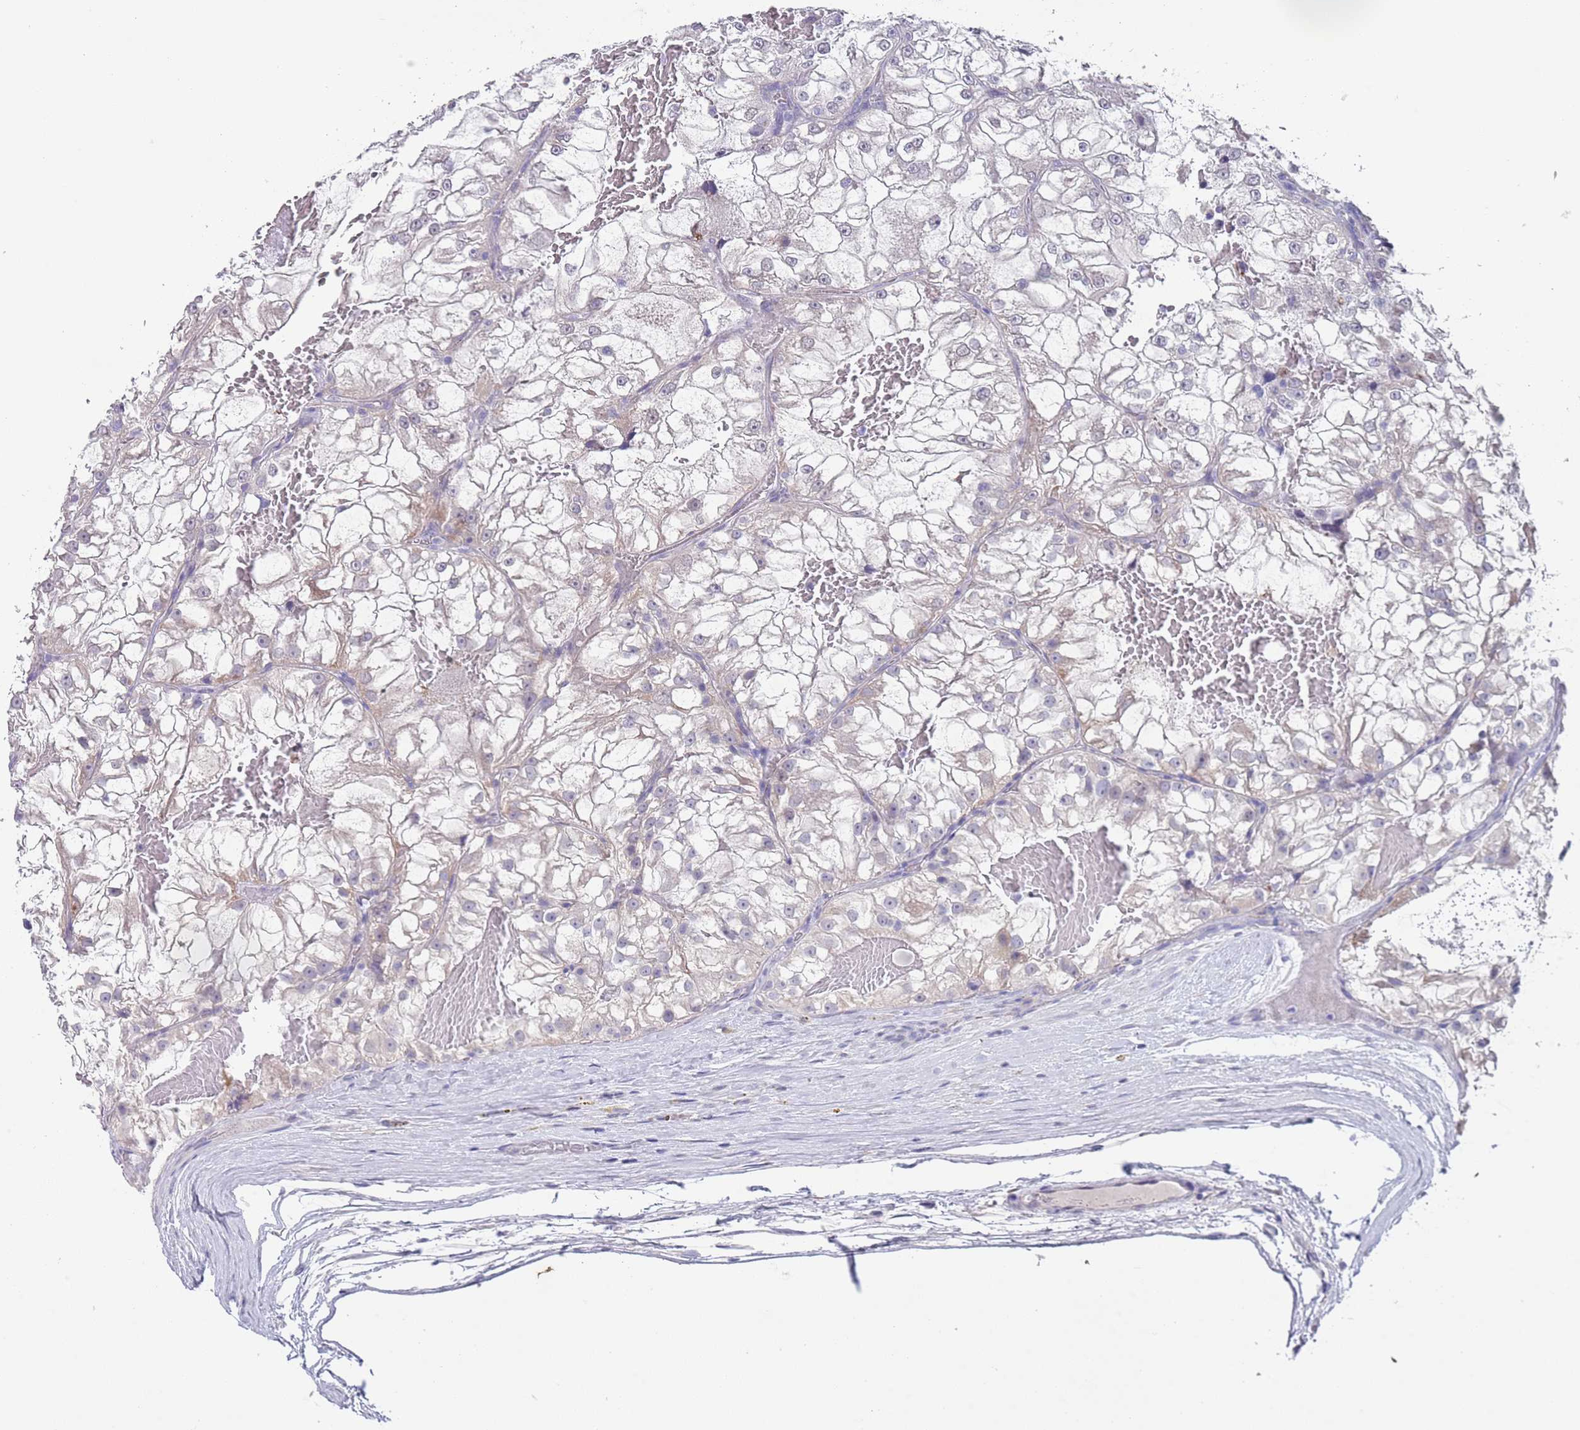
{"staining": {"intensity": "negative", "quantity": "none", "location": "none"}, "tissue": "renal cancer", "cell_type": "Tumor cells", "image_type": "cancer", "snomed": [{"axis": "morphology", "description": "Adenocarcinoma, NOS"}, {"axis": "topography", "description": "Kidney"}], "caption": "Human renal adenocarcinoma stained for a protein using immunohistochemistry displays no positivity in tumor cells.", "gene": "SPIRE2", "patient": {"sex": "female", "age": 72}}